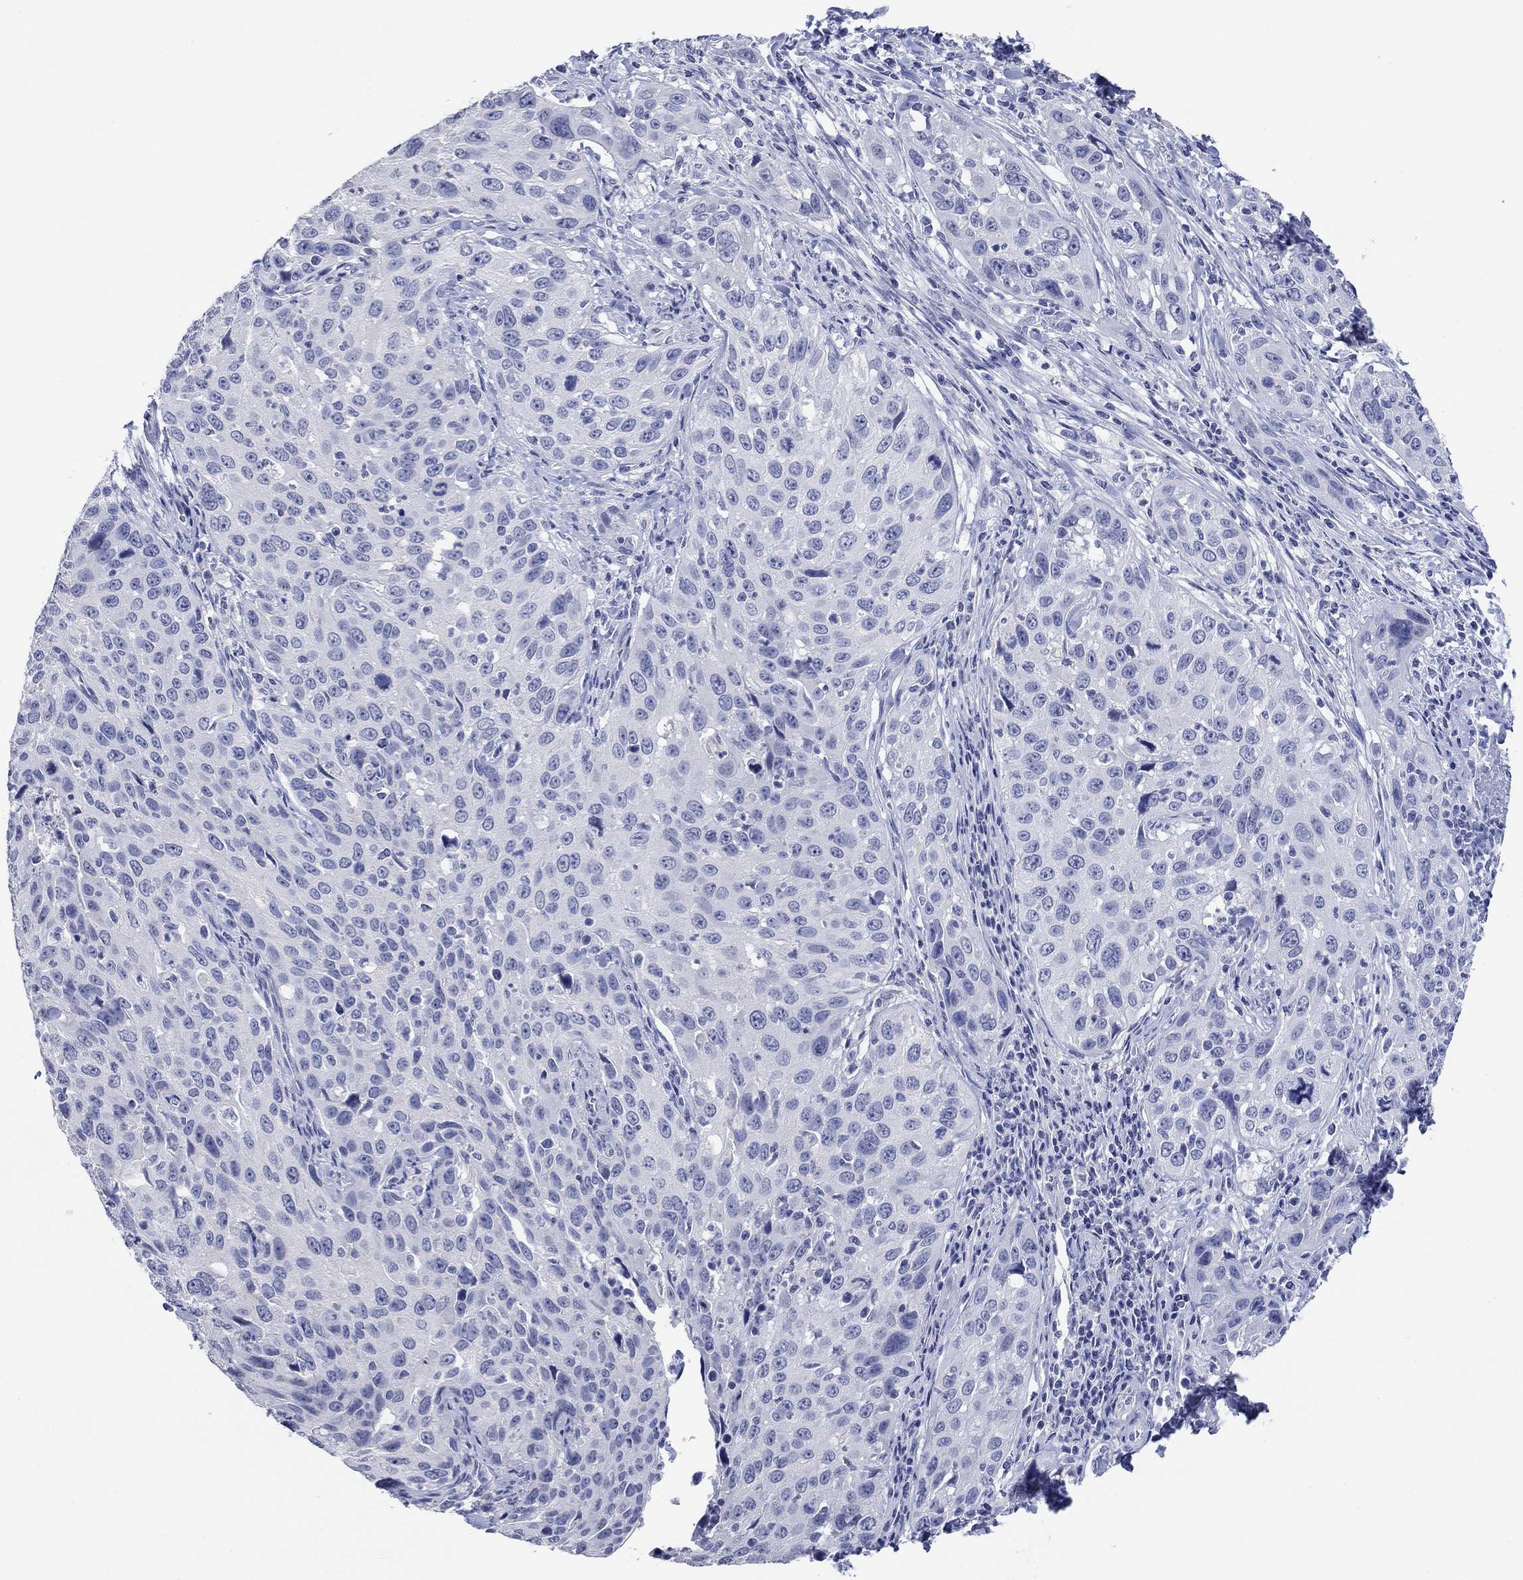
{"staining": {"intensity": "negative", "quantity": "none", "location": "none"}, "tissue": "cervical cancer", "cell_type": "Tumor cells", "image_type": "cancer", "snomed": [{"axis": "morphology", "description": "Squamous cell carcinoma, NOS"}, {"axis": "topography", "description": "Cervix"}], "caption": "An immunohistochemistry photomicrograph of cervical squamous cell carcinoma is shown. There is no staining in tumor cells of cervical squamous cell carcinoma. The staining was performed using DAB (3,3'-diaminobenzidine) to visualize the protein expression in brown, while the nuclei were stained in blue with hematoxylin (Magnification: 20x).", "gene": "POU5F1", "patient": {"sex": "female", "age": 26}}